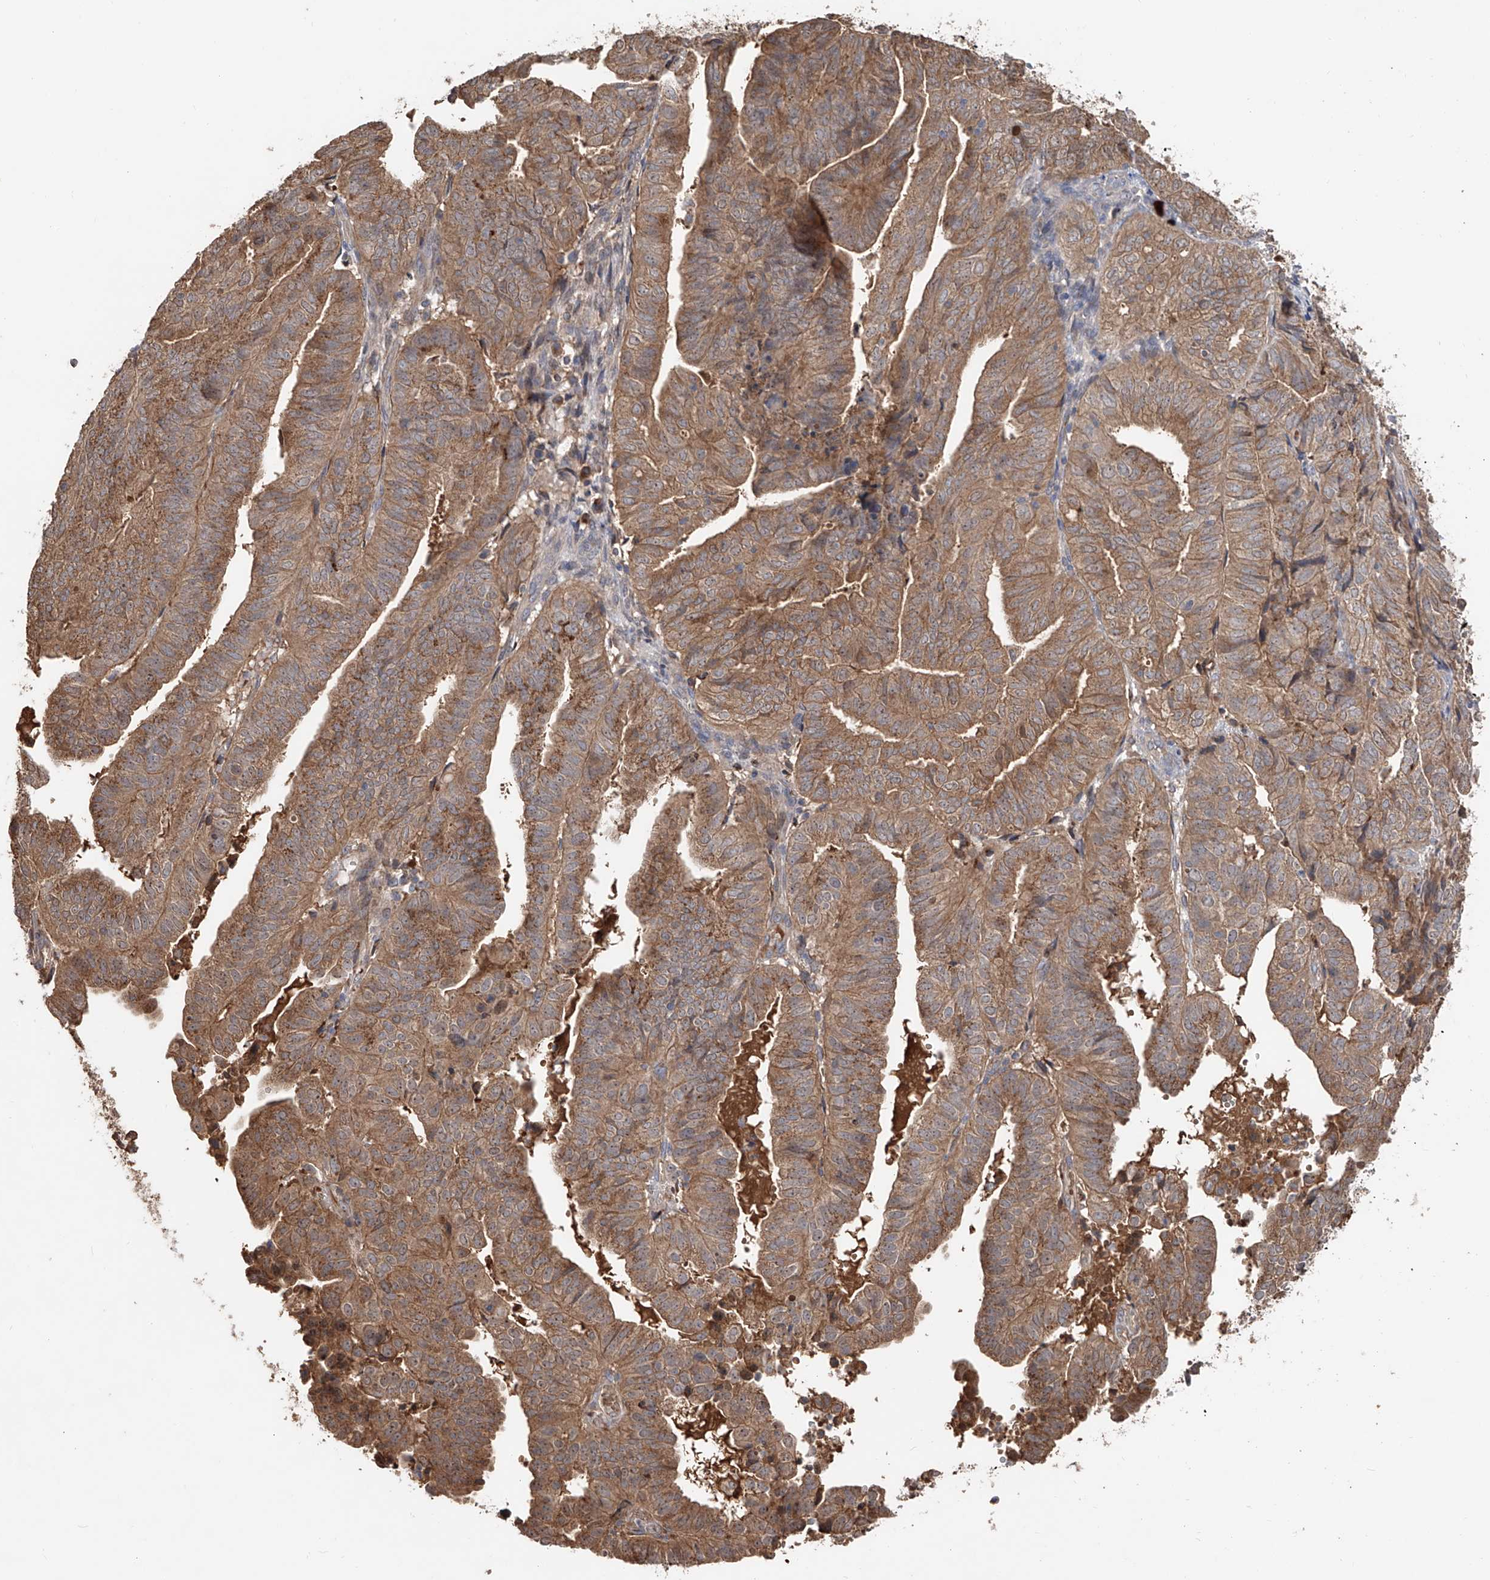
{"staining": {"intensity": "moderate", "quantity": ">75%", "location": "cytoplasmic/membranous"}, "tissue": "endometrial cancer", "cell_type": "Tumor cells", "image_type": "cancer", "snomed": [{"axis": "morphology", "description": "Adenocarcinoma, NOS"}, {"axis": "topography", "description": "Uterus"}], "caption": "Human endometrial cancer stained with a brown dye shows moderate cytoplasmic/membranous positive staining in about >75% of tumor cells.", "gene": "EDN1", "patient": {"sex": "female", "age": 77}}